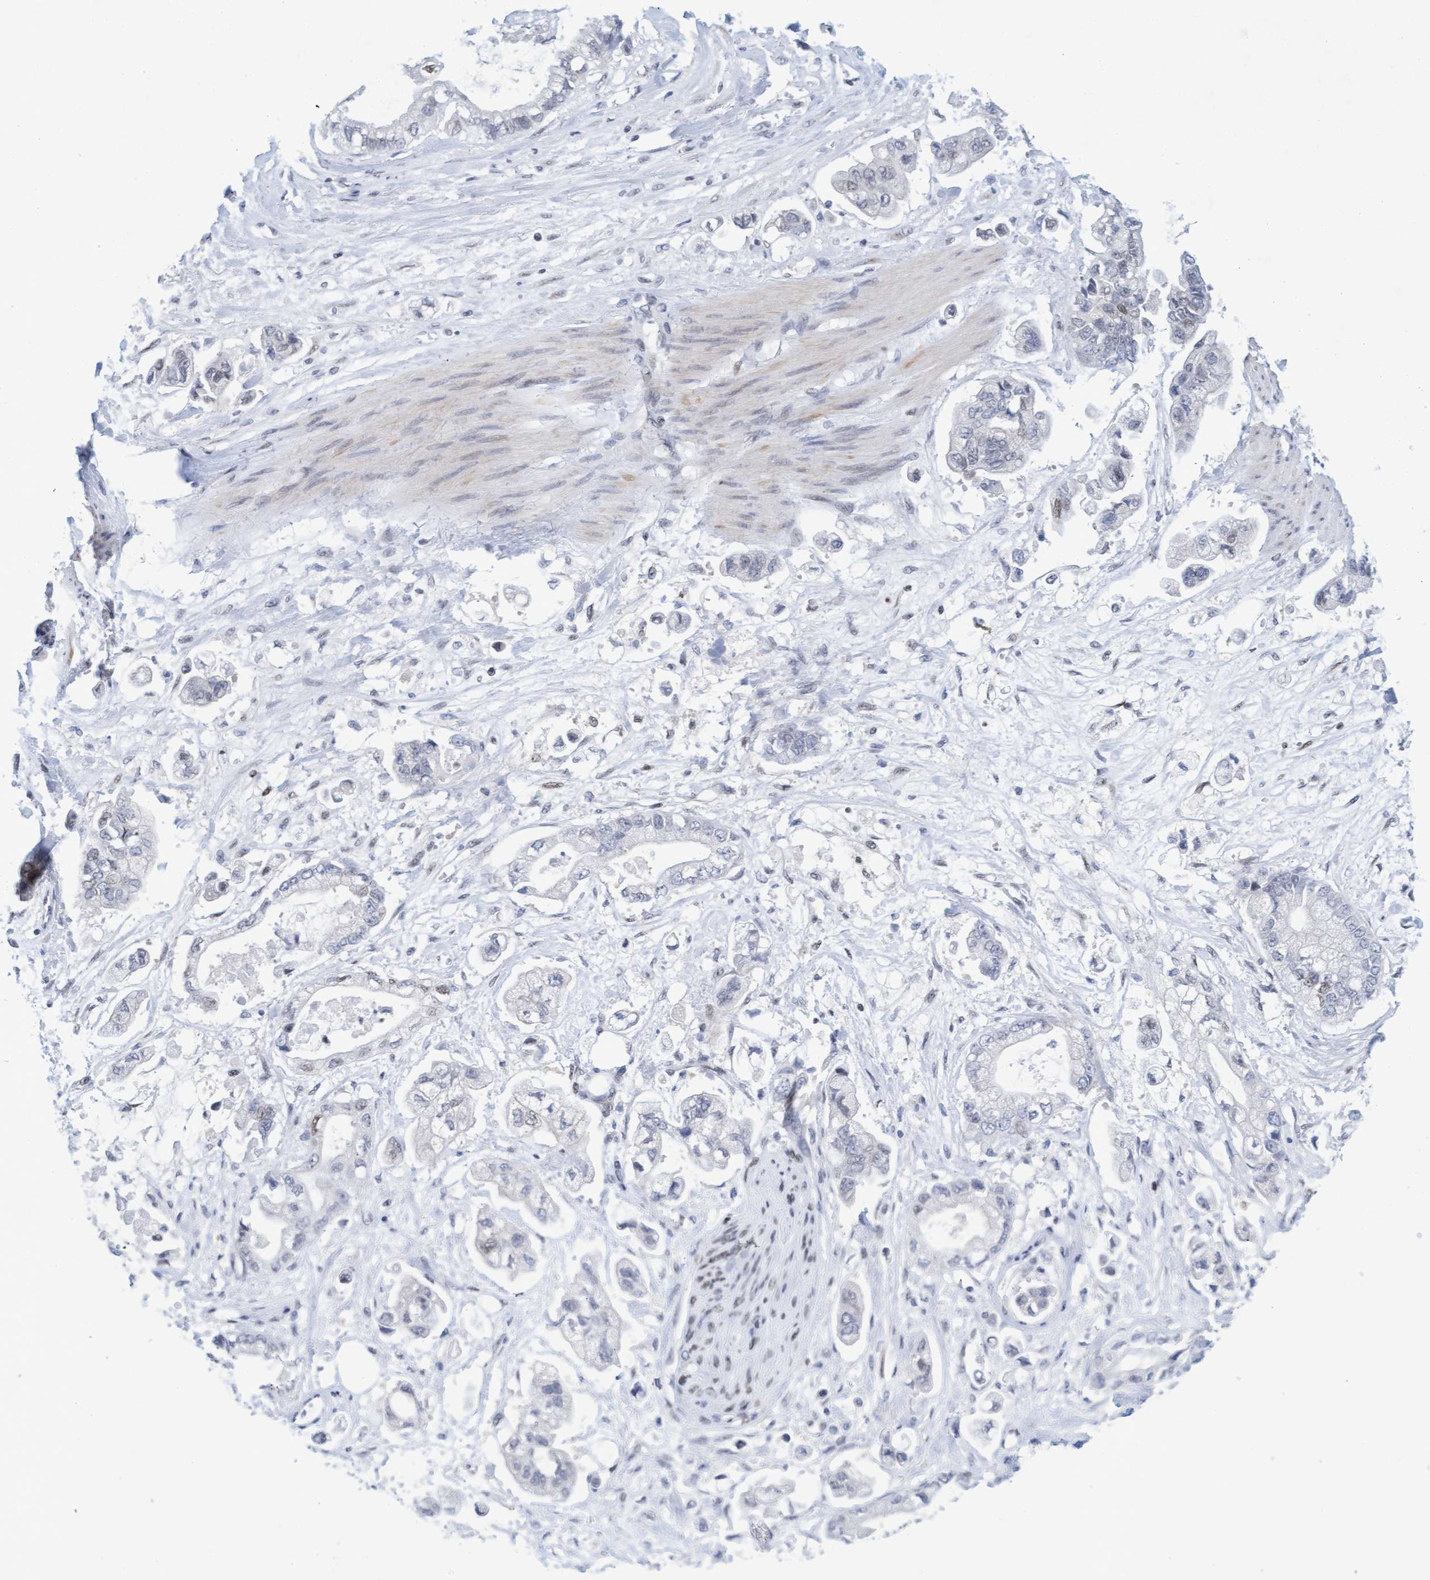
{"staining": {"intensity": "negative", "quantity": "none", "location": "none"}, "tissue": "stomach cancer", "cell_type": "Tumor cells", "image_type": "cancer", "snomed": [{"axis": "morphology", "description": "Normal tissue, NOS"}, {"axis": "morphology", "description": "Adenocarcinoma, NOS"}, {"axis": "topography", "description": "Stomach"}], "caption": "IHC photomicrograph of neoplastic tissue: stomach cancer stained with DAB (3,3'-diaminobenzidine) shows no significant protein staining in tumor cells.", "gene": "GLRX2", "patient": {"sex": "male", "age": 62}}